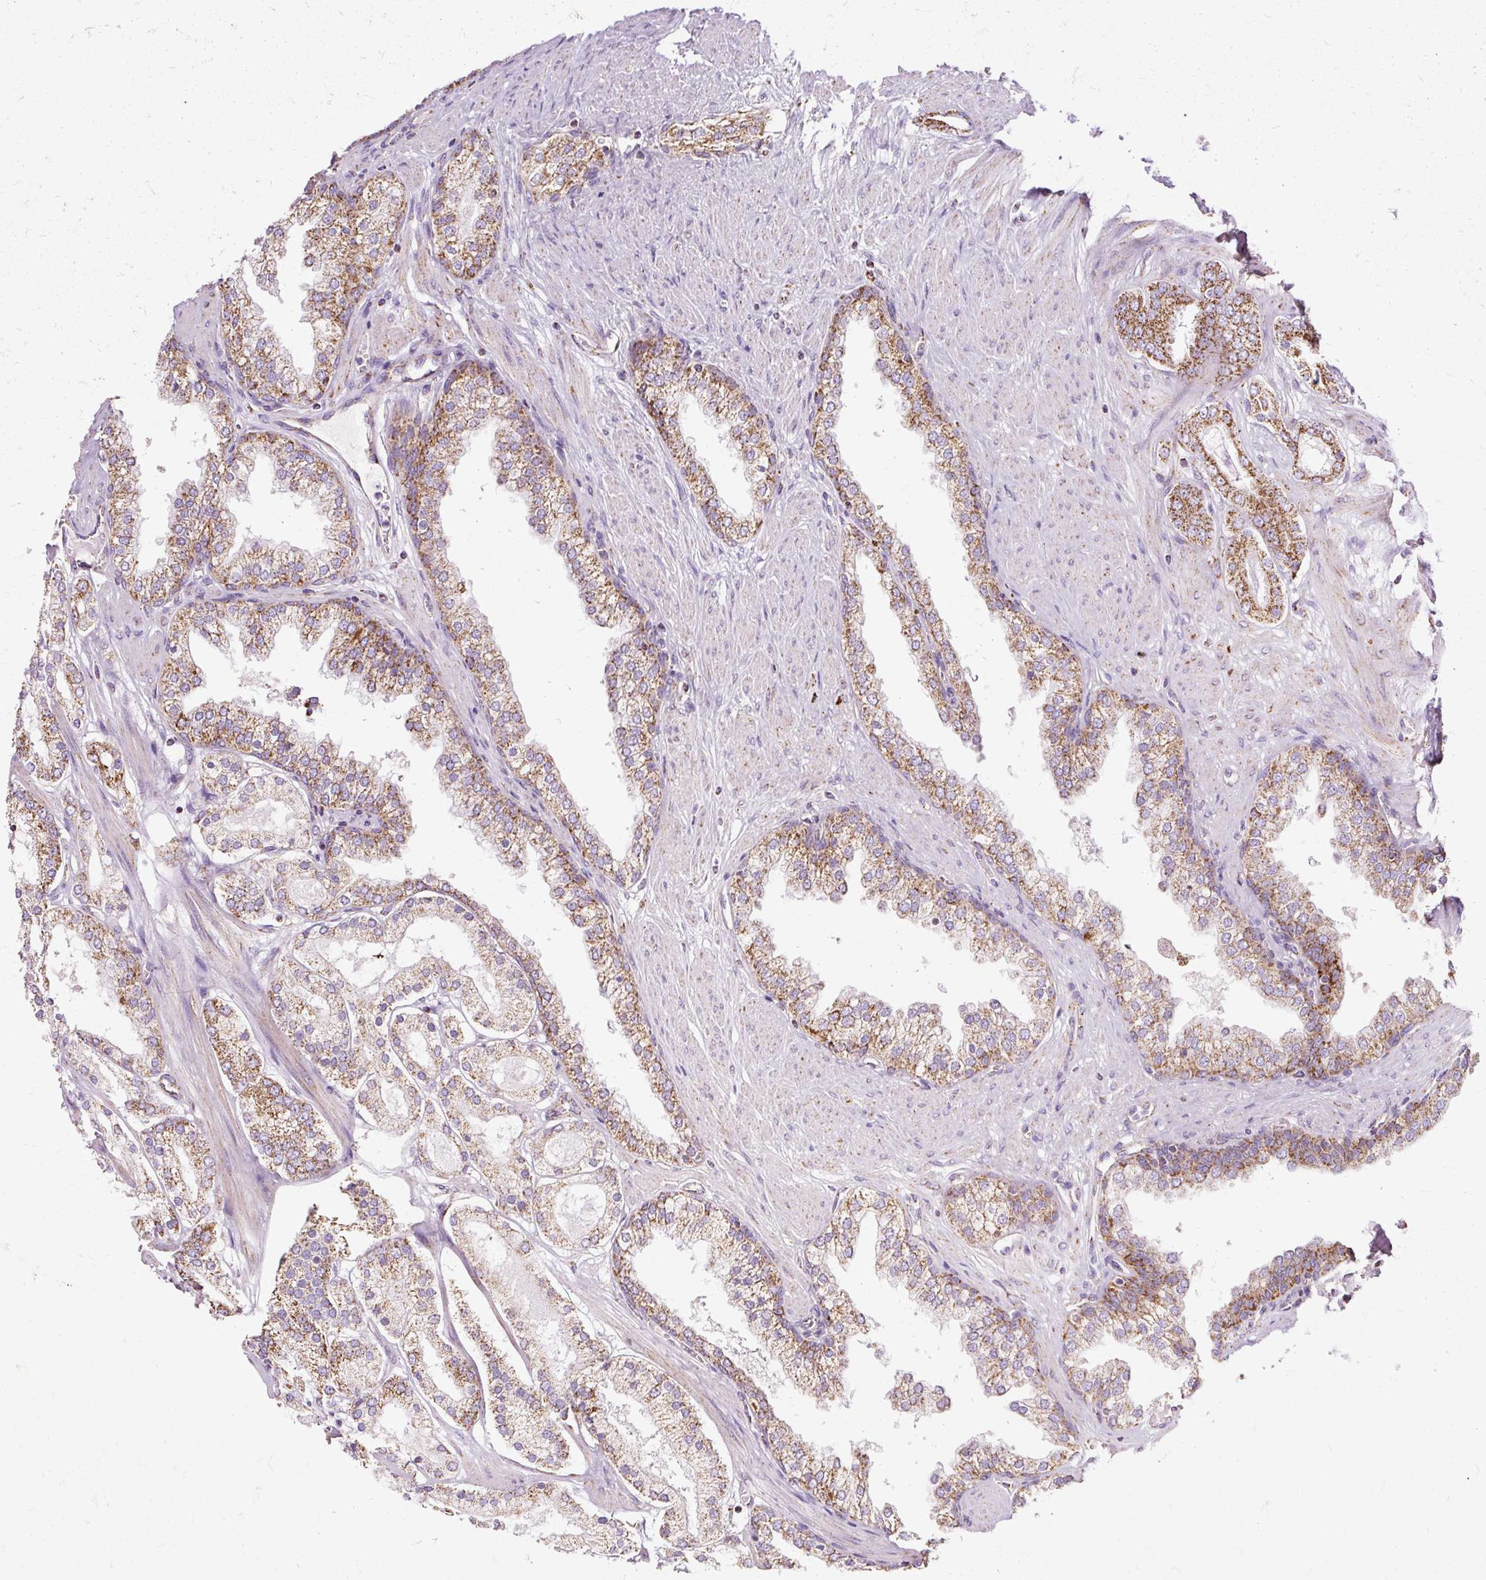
{"staining": {"intensity": "moderate", "quantity": ">75%", "location": "cytoplasmic/membranous"}, "tissue": "prostate cancer", "cell_type": "Tumor cells", "image_type": "cancer", "snomed": [{"axis": "morphology", "description": "Adenocarcinoma, Low grade"}, {"axis": "topography", "description": "Prostate"}], "caption": "Immunohistochemical staining of low-grade adenocarcinoma (prostate) demonstrates medium levels of moderate cytoplasmic/membranous staining in about >75% of tumor cells.", "gene": "DLAT", "patient": {"sex": "male", "age": 42}}